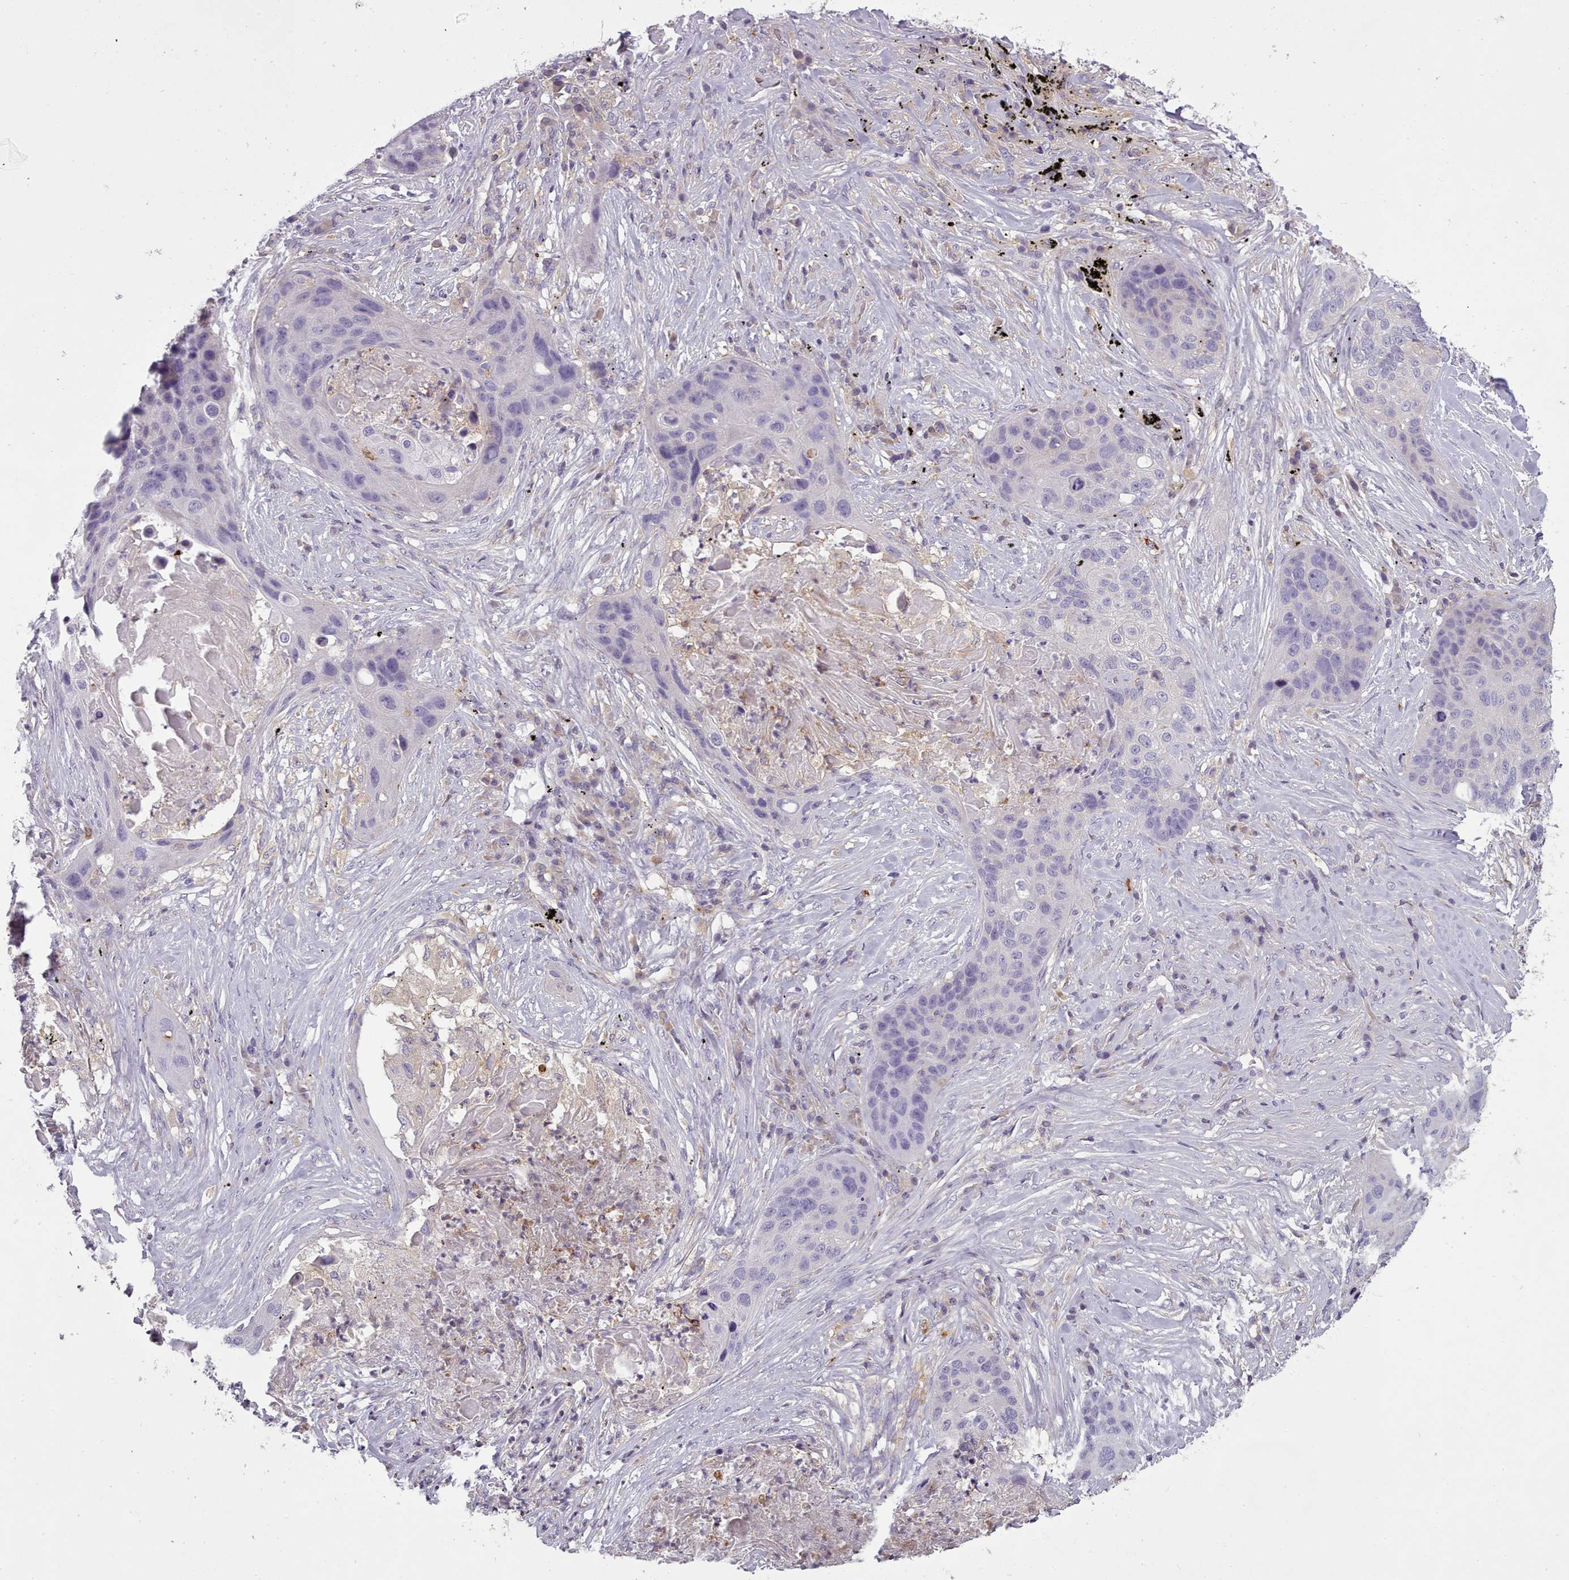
{"staining": {"intensity": "negative", "quantity": "none", "location": "none"}, "tissue": "lung cancer", "cell_type": "Tumor cells", "image_type": "cancer", "snomed": [{"axis": "morphology", "description": "Squamous cell carcinoma, NOS"}, {"axis": "topography", "description": "Lung"}], "caption": "This is an immunohistochemistry micrograph of lung squamous cell carcinoma. There is no expression in tumor cells.", "gene": "NDST2", "patient": {"sex": "female", "age": 63}}